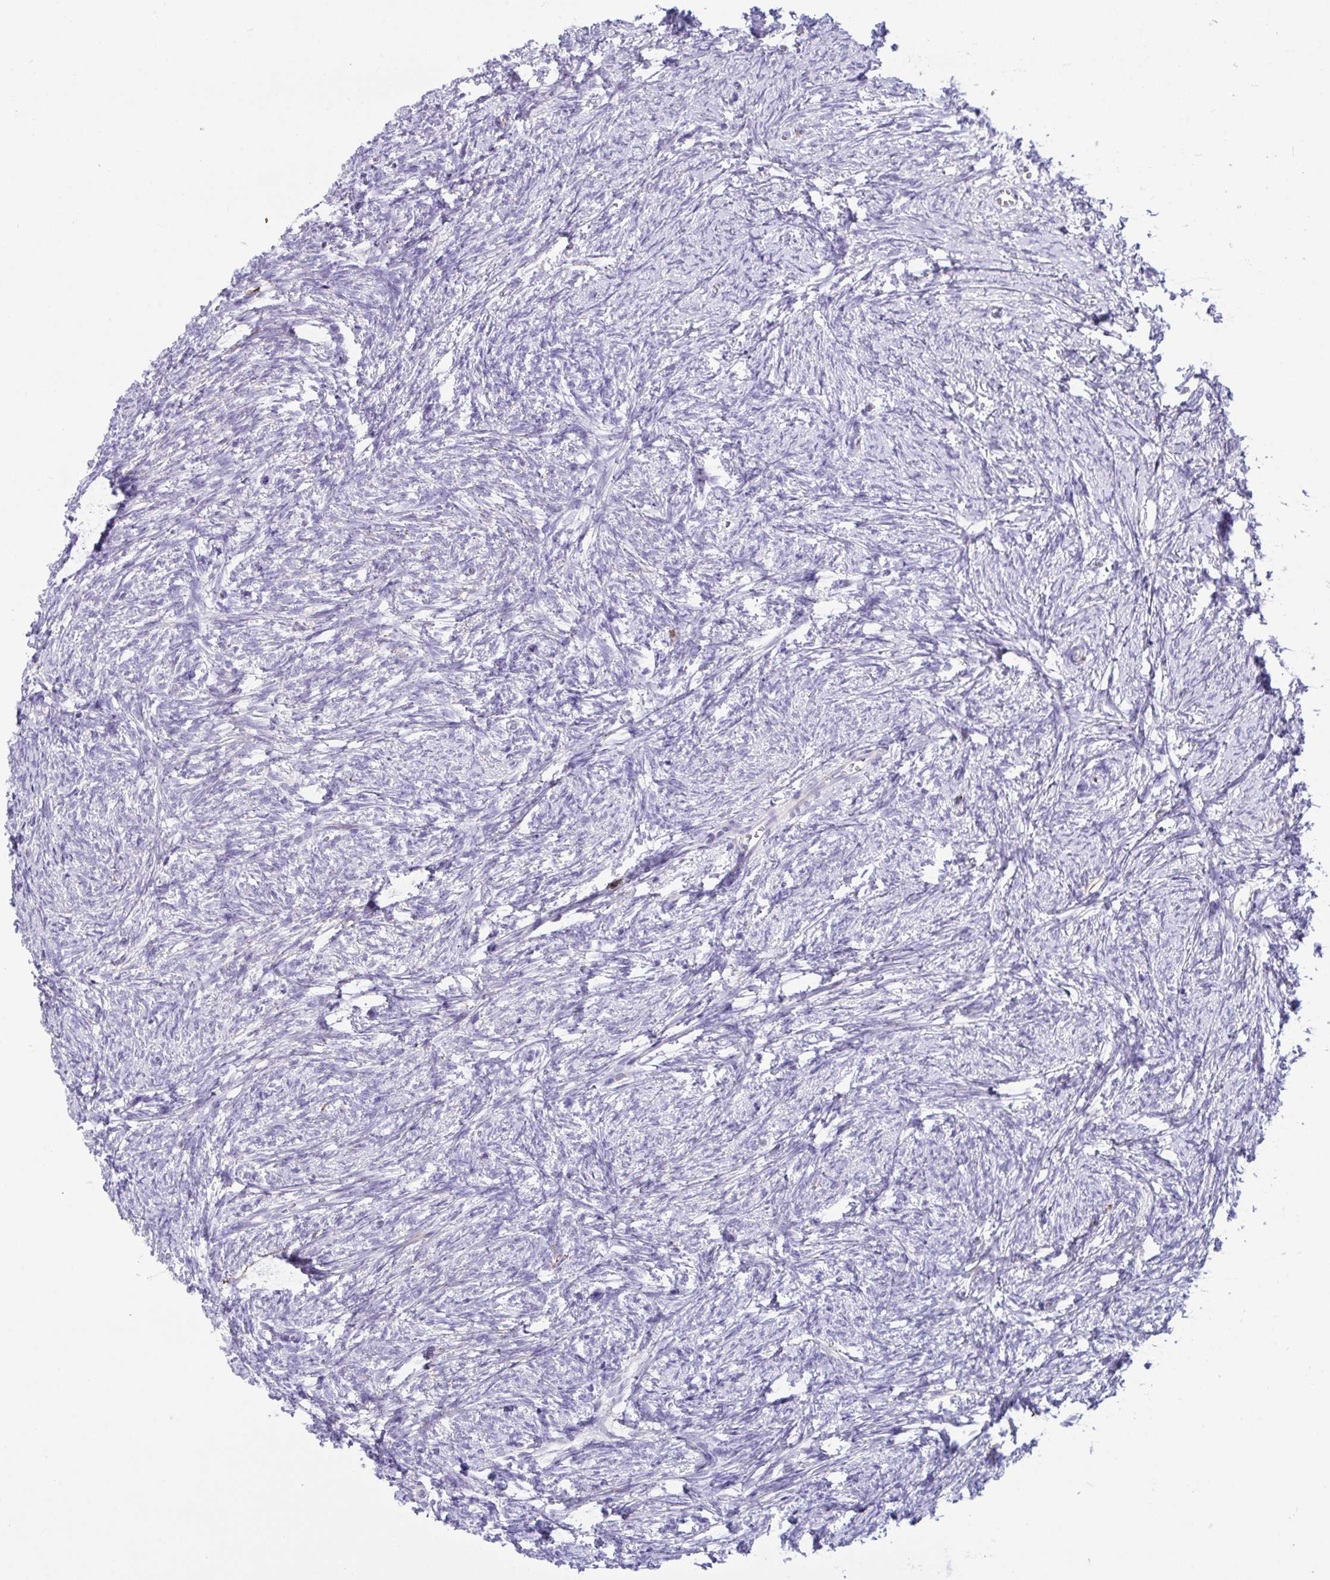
{"staining": {"intensity": "negative", "quantity": "none", "location": "none"}, "tissue": "ovary", "cell_type": "Follicle cells", "image_type": "normal", "snomed": [{"axis": "morphology", "description": "Normal tissue, NOS"}, {"axis": "topography", "description": "Ovary"}], "caption": "A high-resolution image shows immunohistochemistry (IHC) staining of normal ovary, which exhibits no significant positivity in follicle cells.", "gene": "FBXL20", "patient": {"sex": "female", "age": 41}}